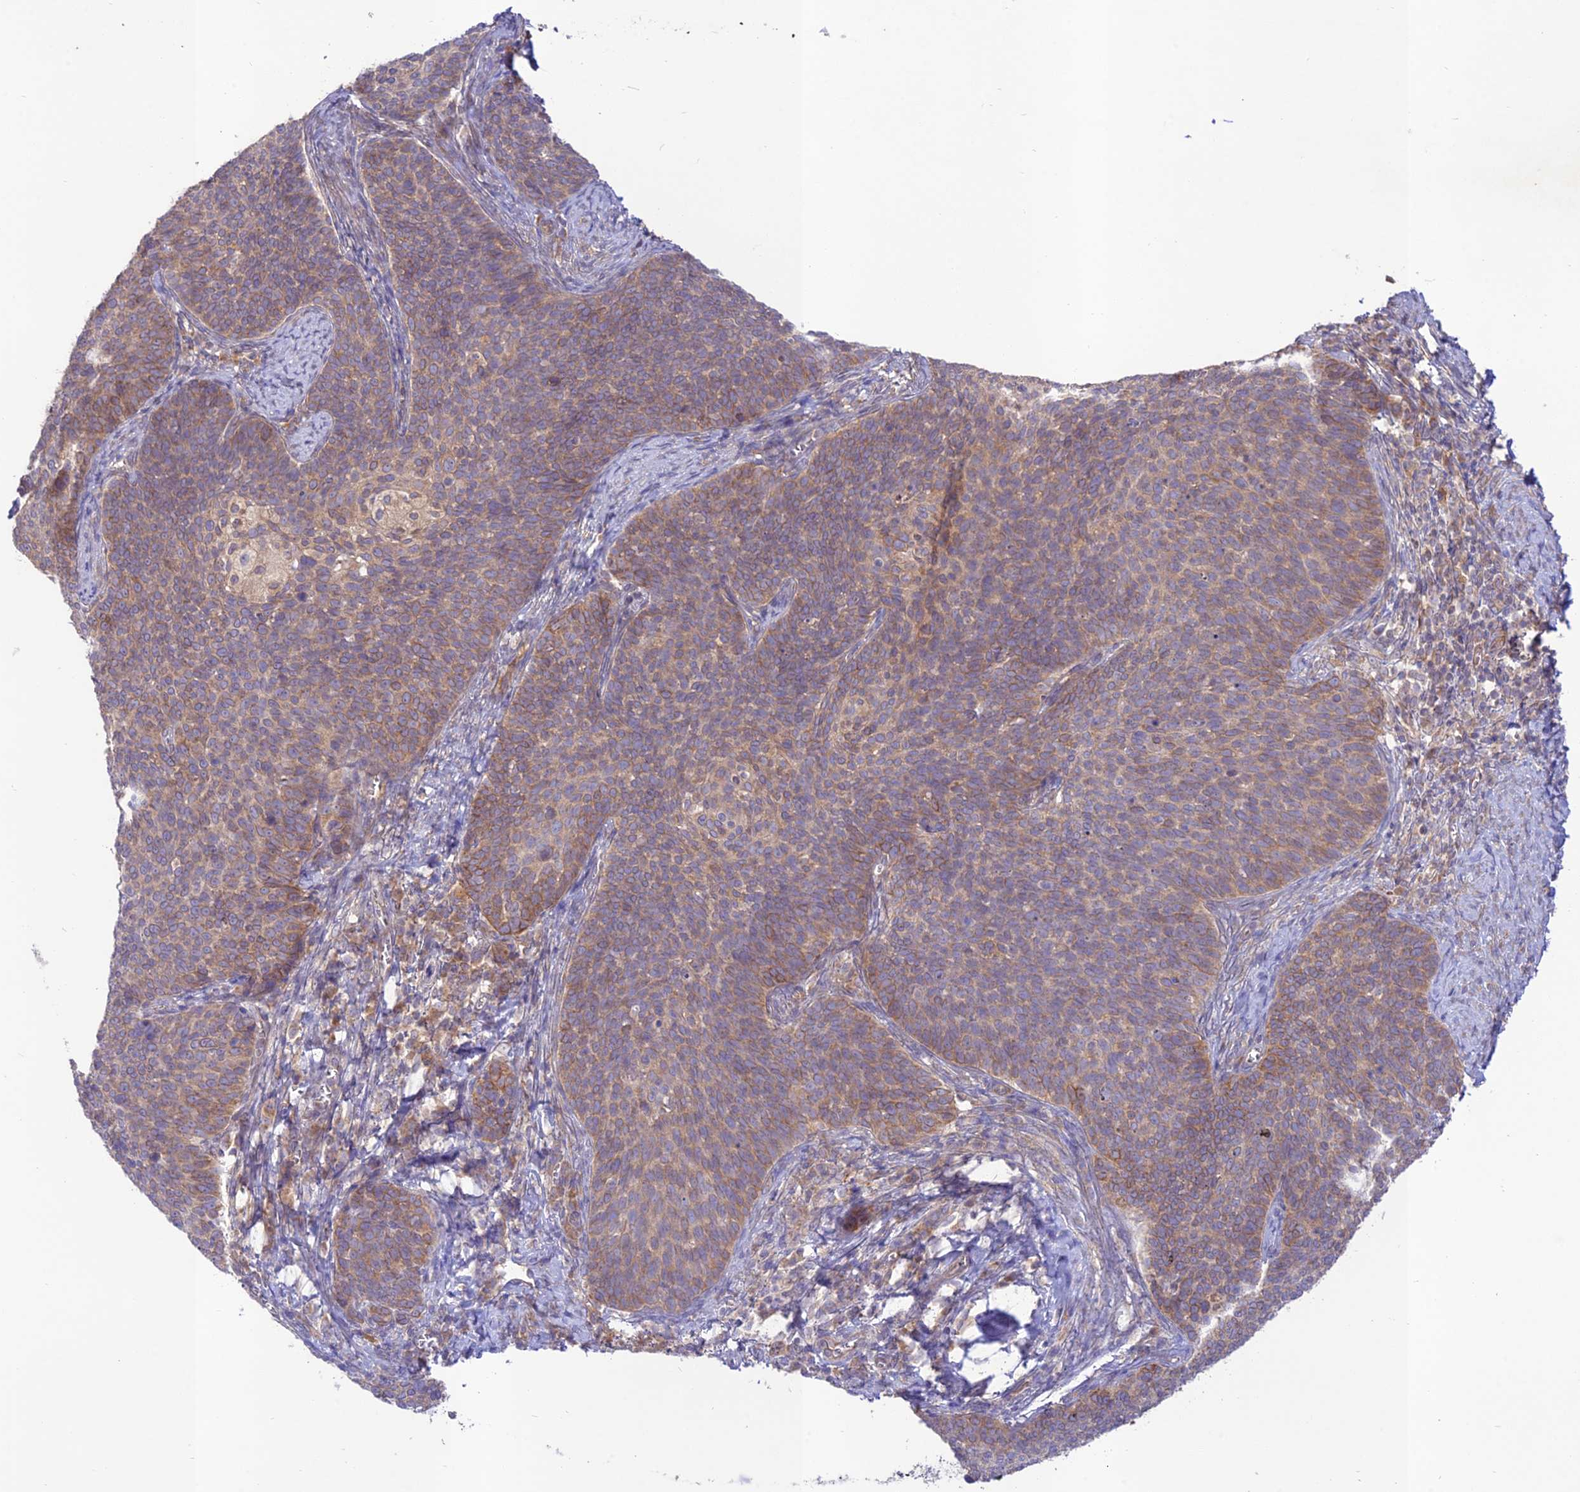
{"staining": {"intensity": "moderate", "quantity": "25%-75%", "location": "cytoplasmic/membranous"}, "tissue": "cervical cancer", "cell_type": "Tumor cells", "image_type": "cancer", "snomed": [{"axis": "morphology", "description": "Normal tissue, NOS"}, {"axis": "morphology", "description": "Squamous cell carcinoma, NOS"}, {"axis": "topography", "description": "Cervix"}], "caption": "Immunohistochemistry (IHC) (DAB (3,3'-diaminobenzidine)) staining of cervical cancer (squamous cell carcinoma) shows moderate cytoplasmic/membranous protein positivity in about 25%-75% of tumor cells.", "gene": "TMEM259", "patient": {"sex": "female", "age": 39}}